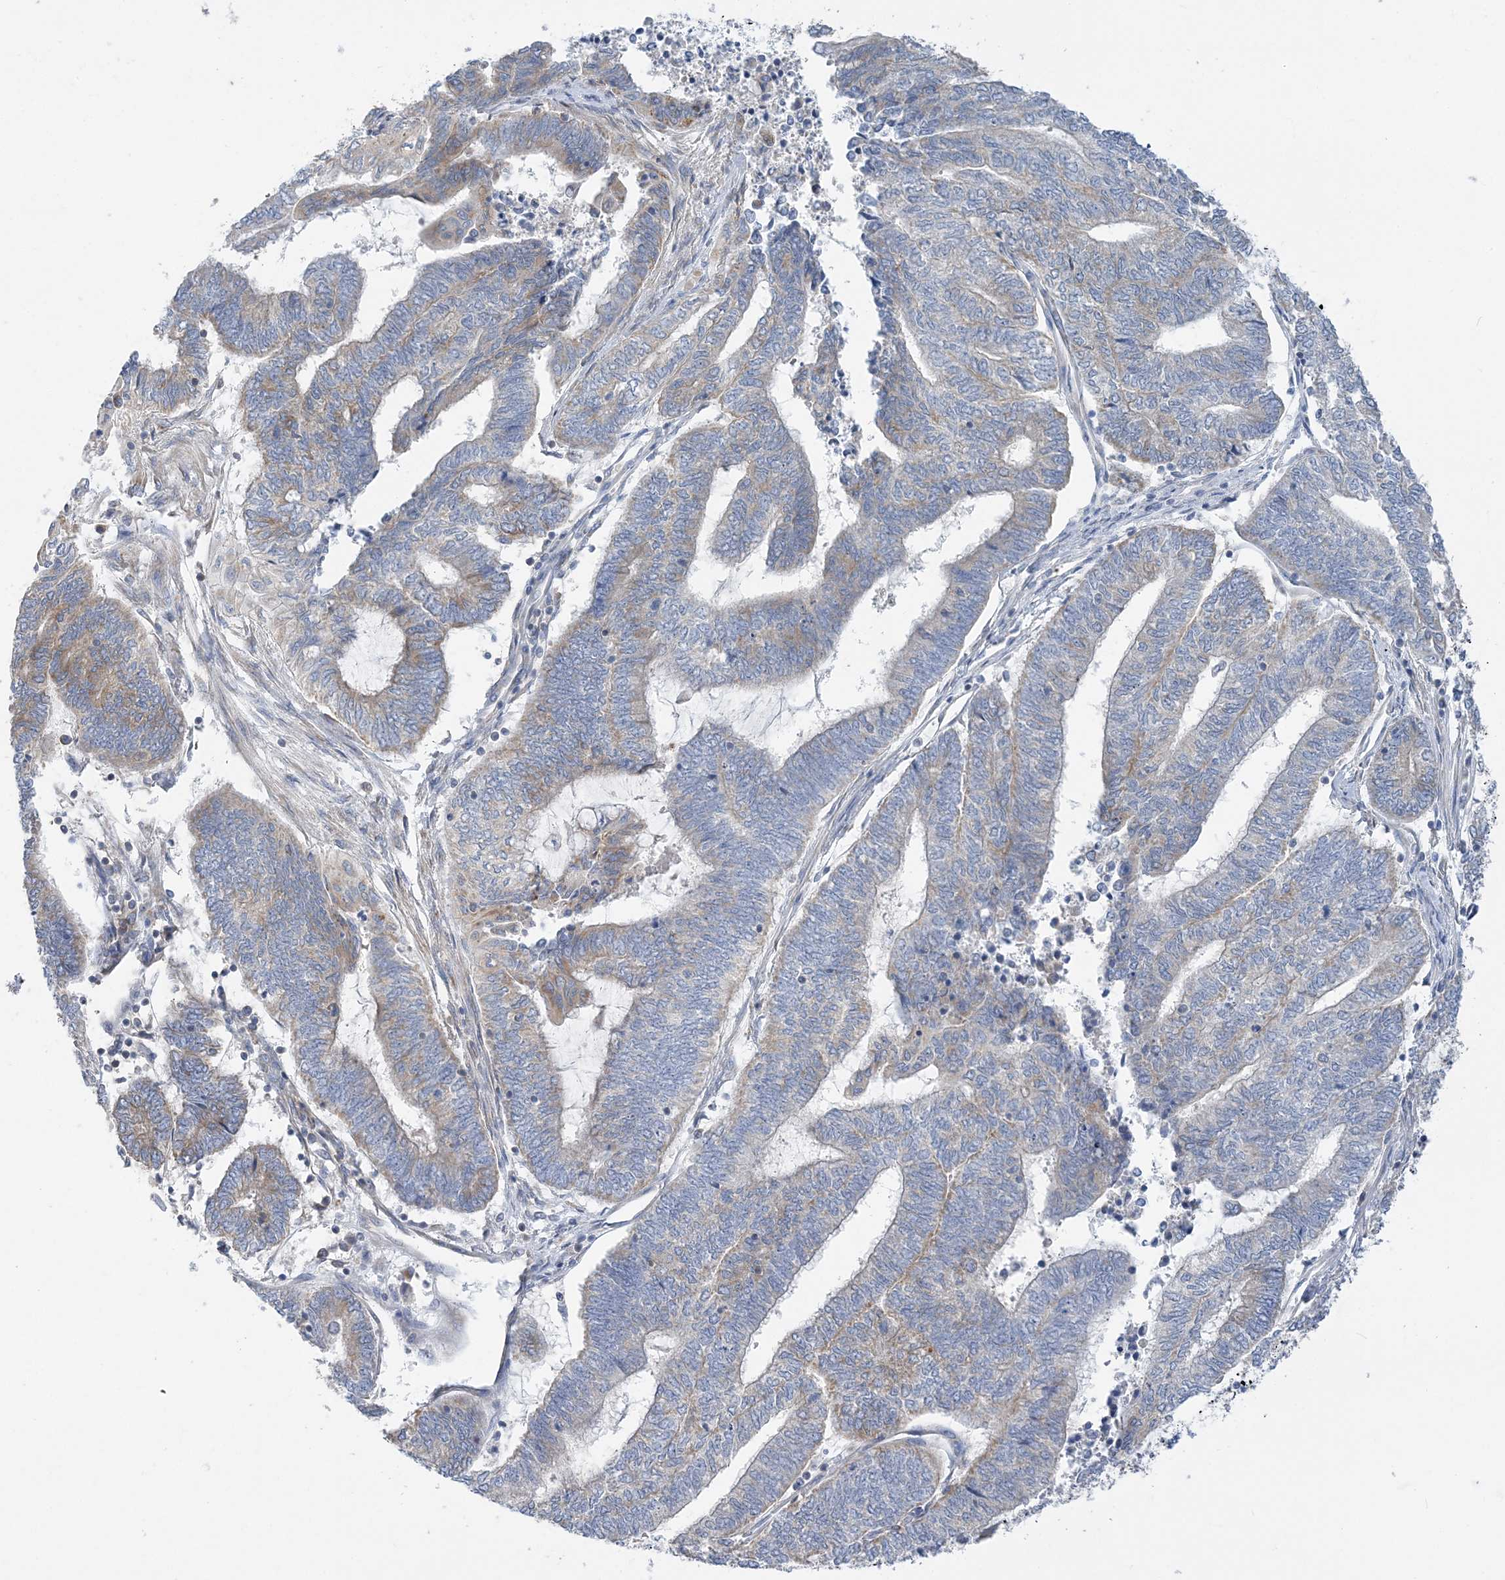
{"staining": {"intensity": "moderate", "quantity": "<25%", "location": "cytoplasmic/membranous"}, "tissue": "endometrial cancer", "cell_type": "Tumor cells", "image_type": "cancer", "snomed": [{"axis": "morphology", "description": "Adenocarcinoma, NOS"}, {"axis": "topography", "description": "Uterus"}, {"axis": "topography", "description": "Endometrium"}], "caption": "Endometrial cancer stained for a protein (brown) demonstrates moderate cytoplasmic/membranous positive expression in approximately <25% of tumor cells.", "gene": "FAM114A2", "patient": {"sex": "female", "age": 70}}